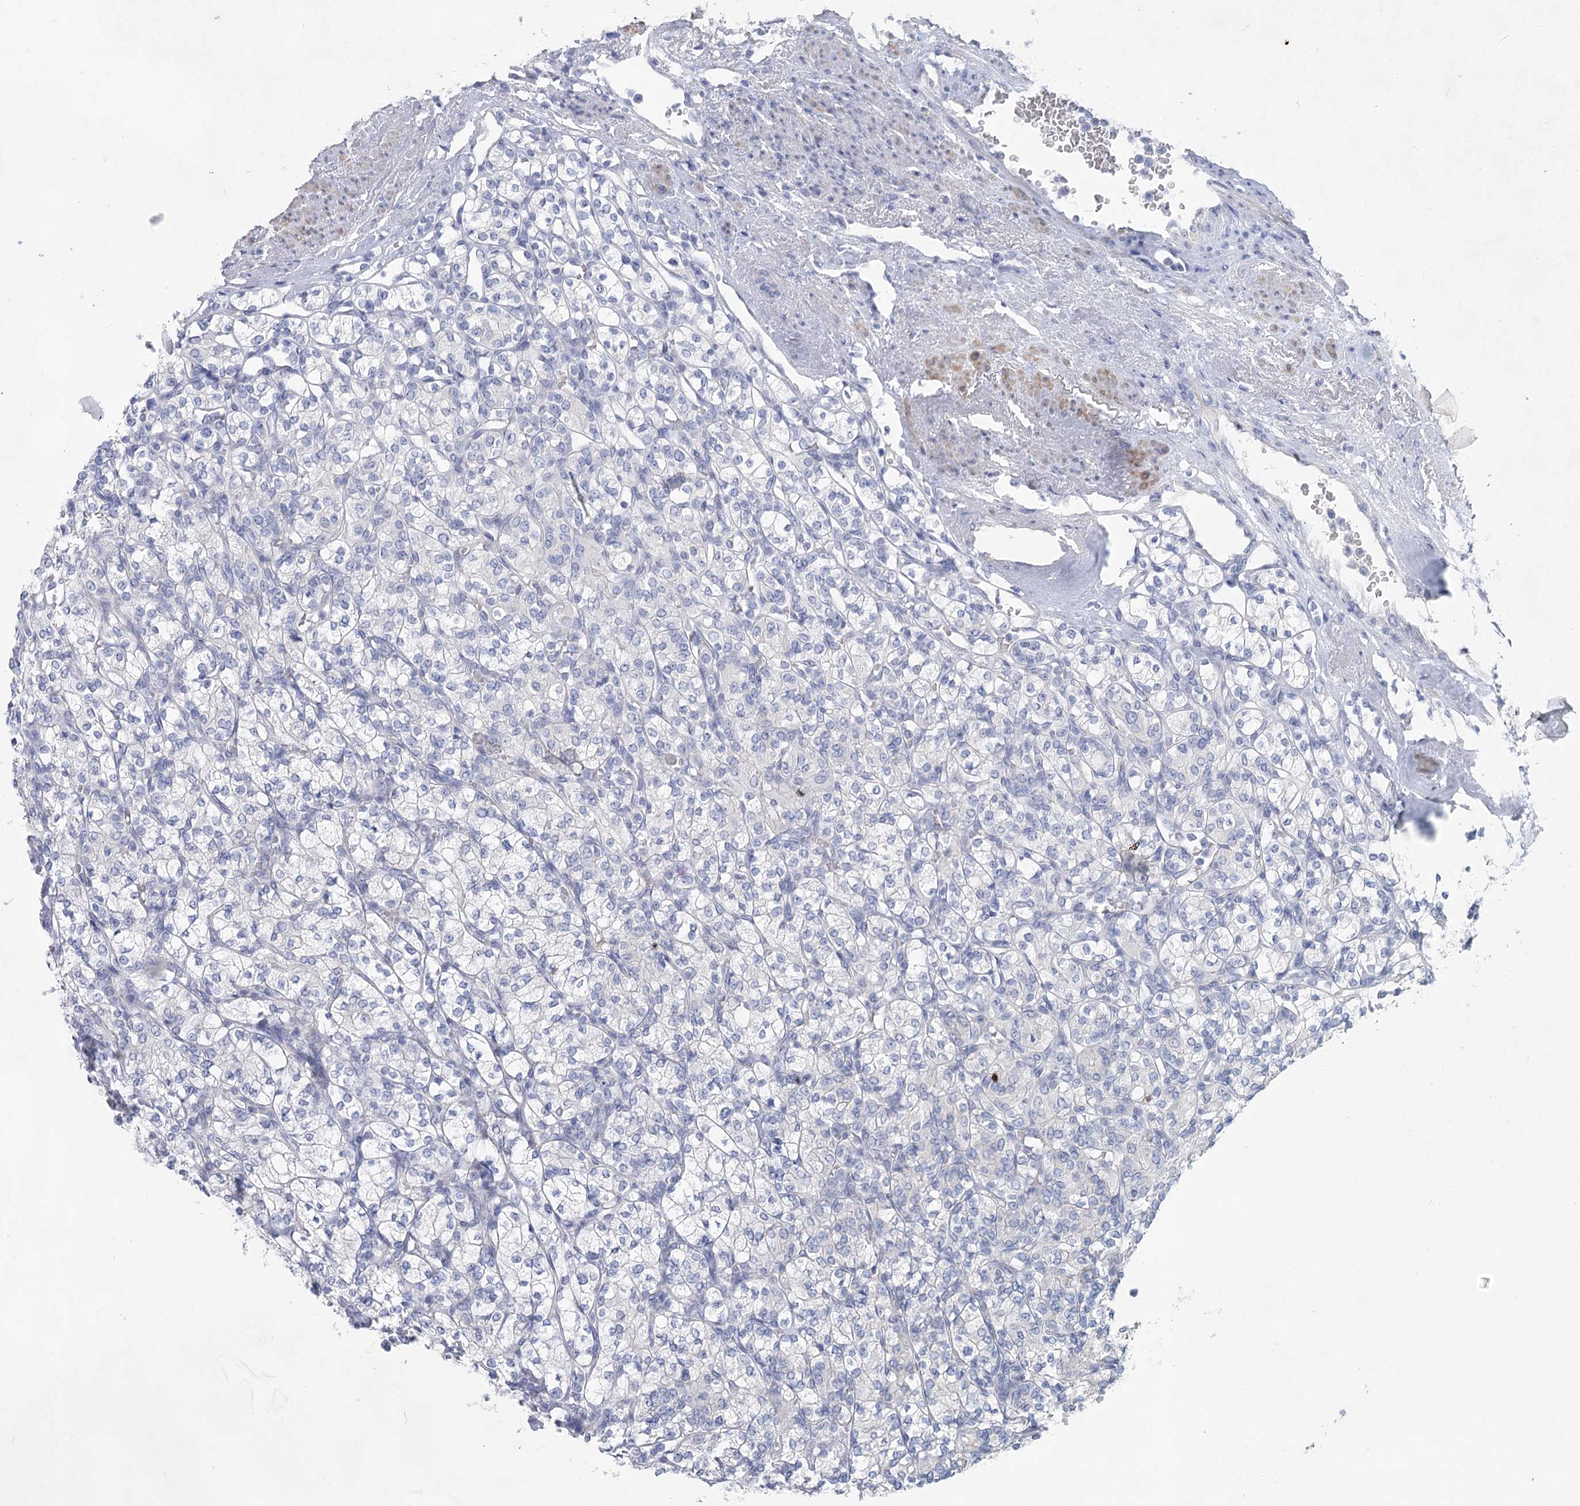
{"staining": {"intensity": "negative", "quantity": "none", "location": "none"}, "tissue": "renal cancer", "cell_type": "Tumor cells", "image_type": "cancer", "snomed": [{"axis": "morphology", "description": "Adenocarcinoma, NOS"}, {"axis": "topography", "description": "Kidney"}], "caption": "The micrograph demonstrates no significant expression in tumor cells of renal cancer. (DAB IHC visualized using brightfield microscopy, high magnification).", "gene": "WDR74", "patient": {"sex": "male", "age": 77}}